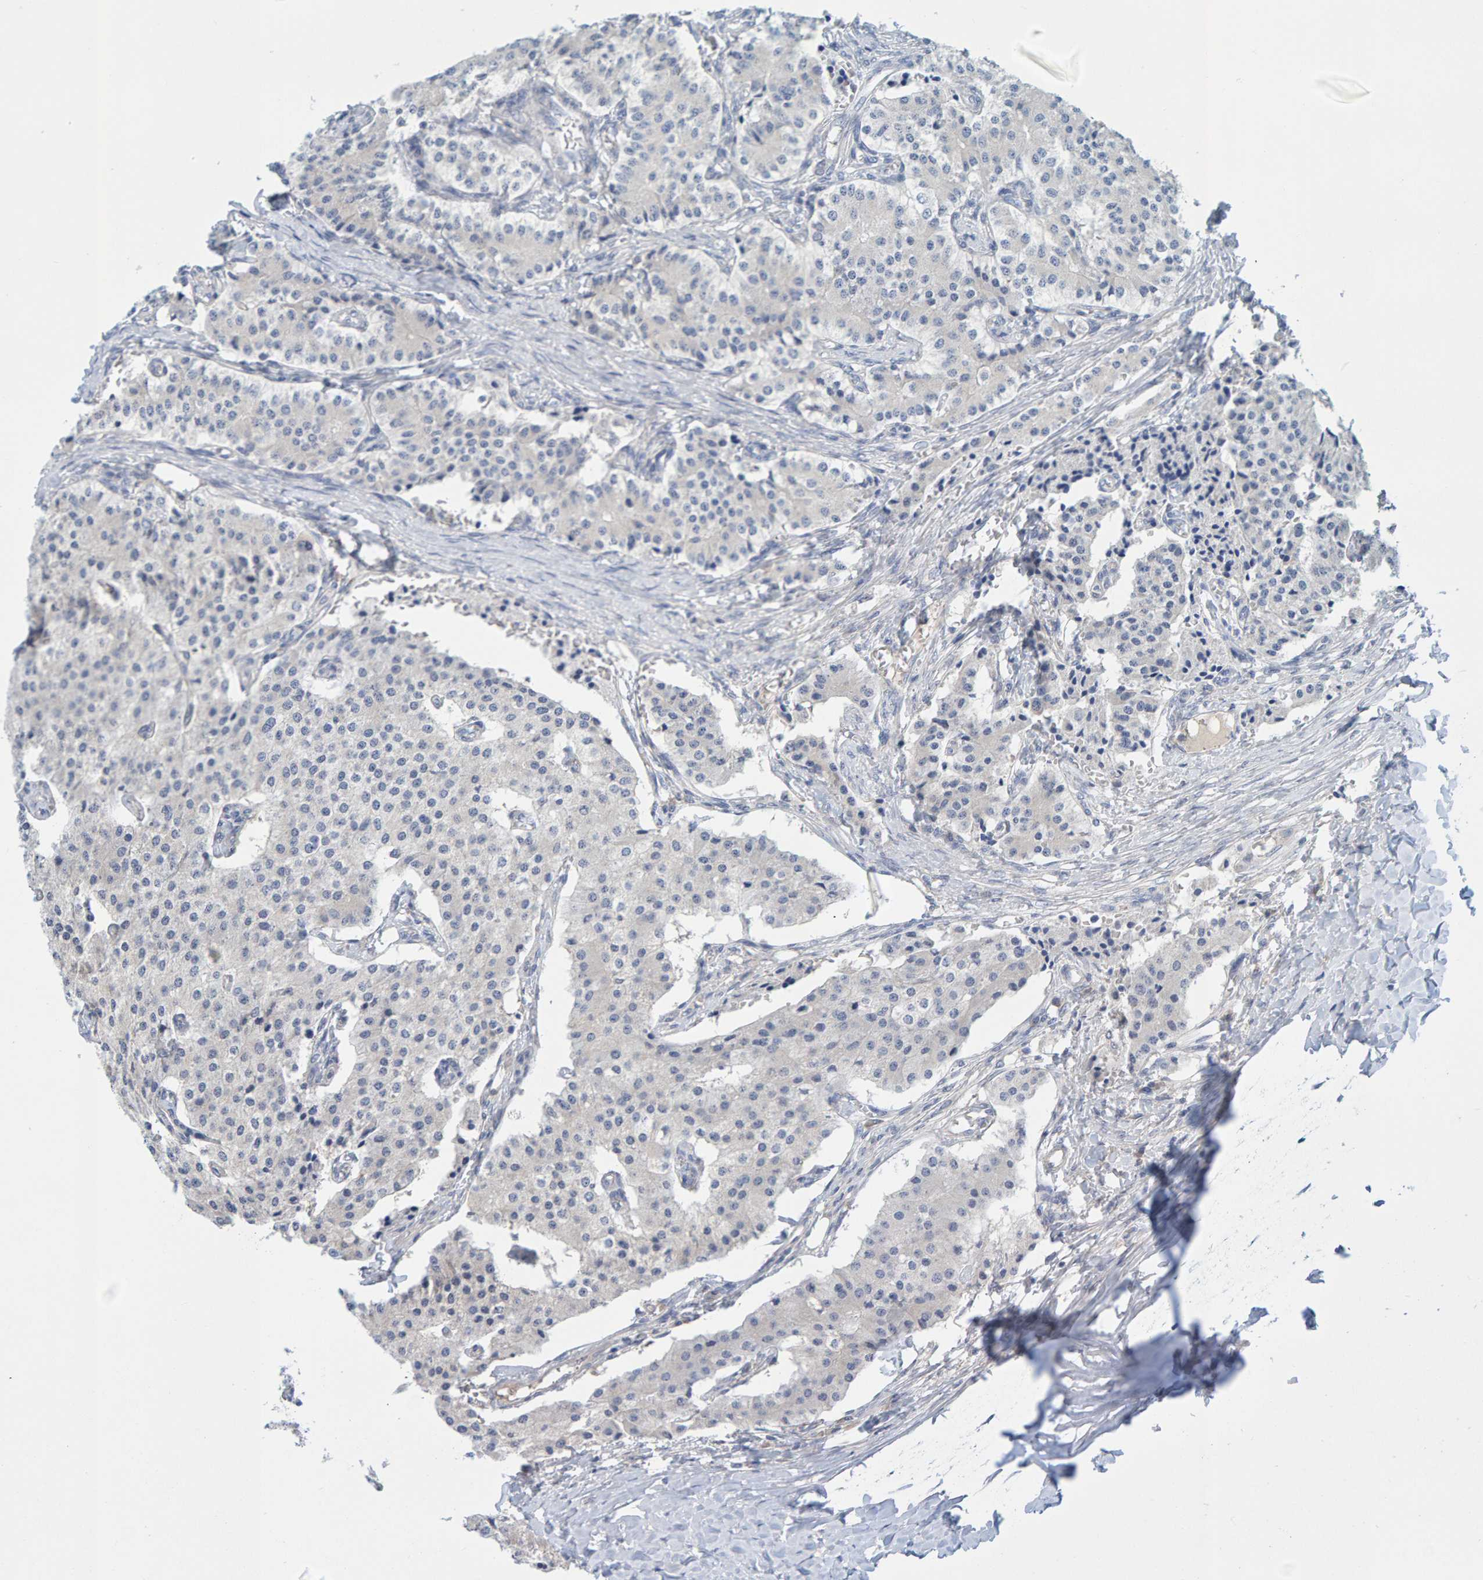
{"staining": {"intensity": "negative", "quantity": "none", "location": "none"}, "tissue": "carcinoid", "cell_type": "Tumor cells", "image_type": "cancer", "snomed": [{"axis": "morphology", "description": "Carcinoid, malignant, NOS"}, {"axis": "topography", "description": "Colon"}], "caption": "This is an IHC image of human carcinoid. There is no staining in tumor cells.", "gene": "TATDN1", "patient": {"sex": "female", "age": 52}}